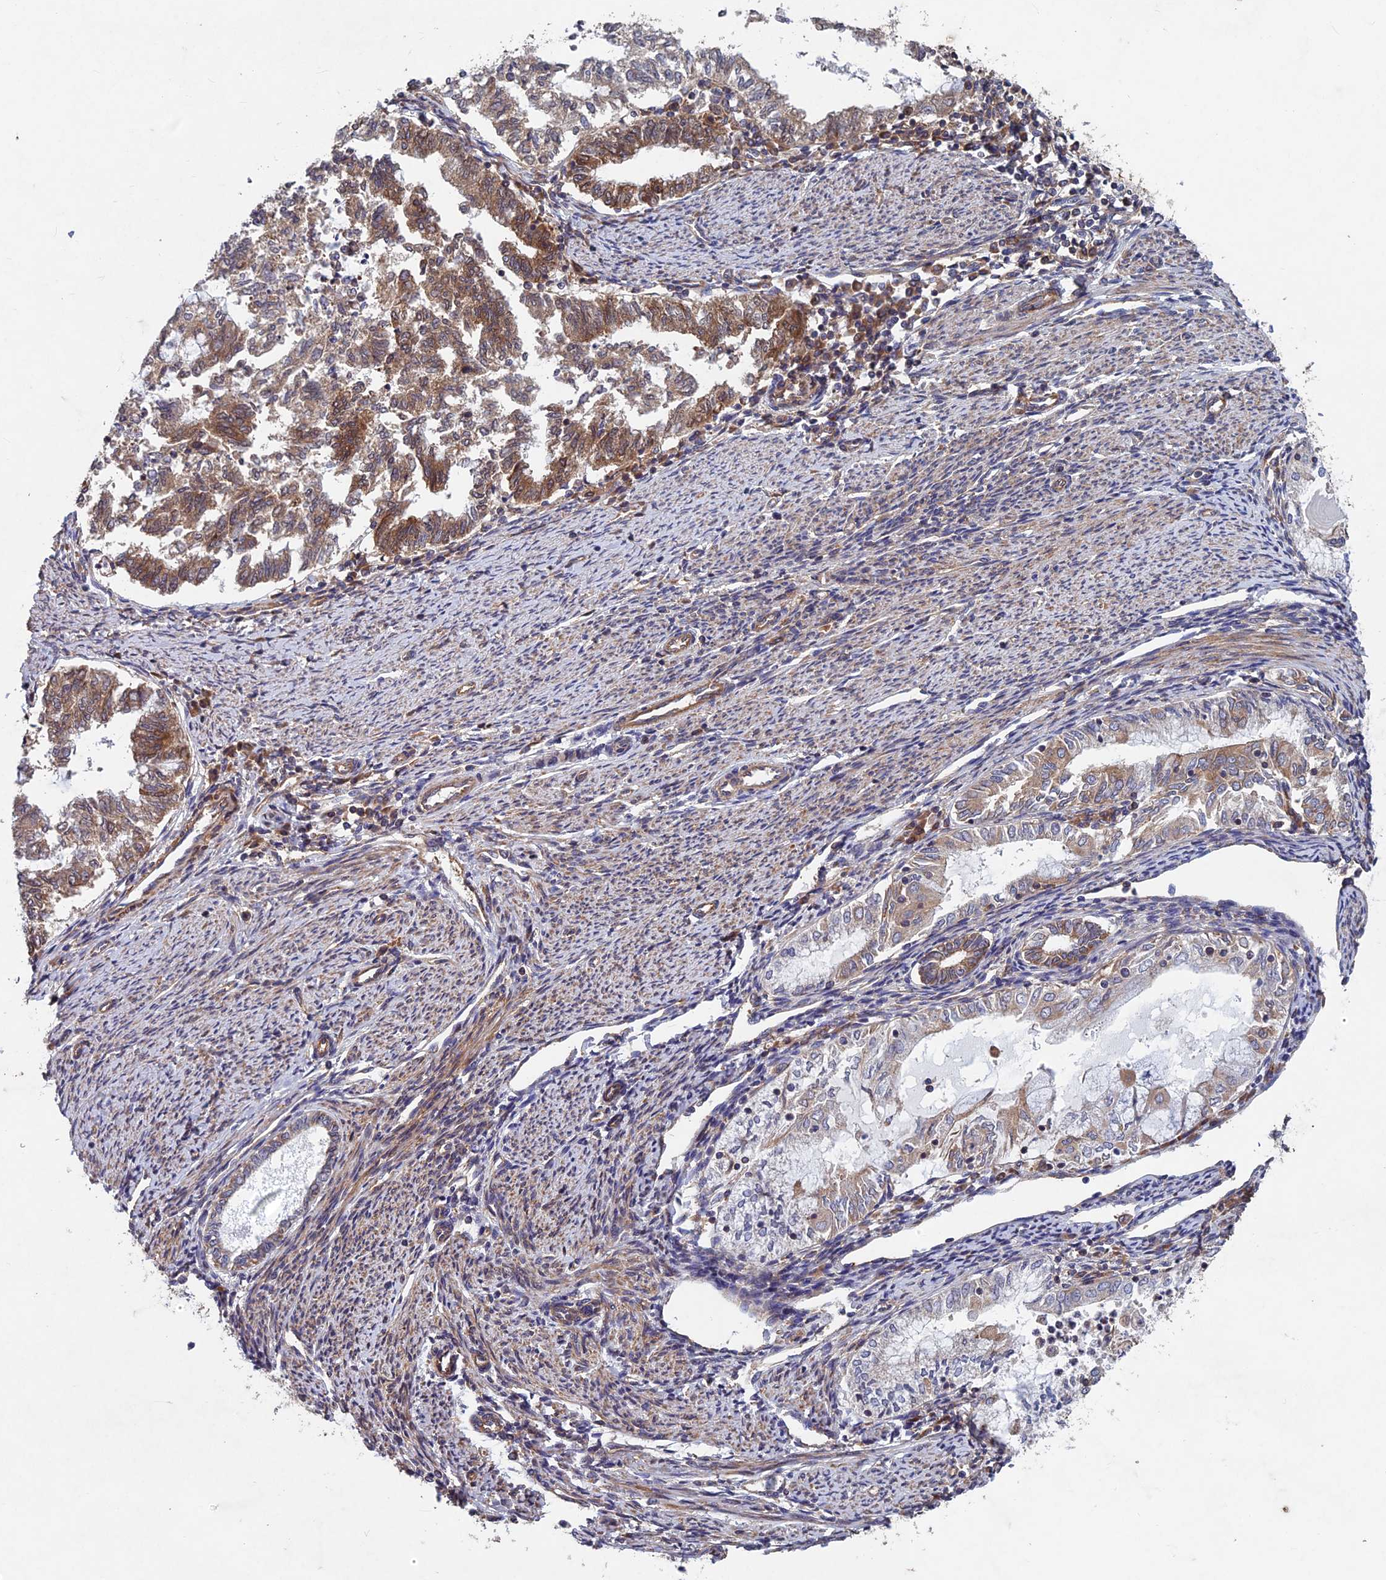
{"staining": {"intensity": "moderate", "quantity": ">75%", "location": "cytoplasmic/membranous"}, "tissue": "endometrial cancer", "cell_type": "Tumor cells", "image_type": "cancer", "snomed": [{"axis": "morphology", "description": "Adenocarcinoma, NOS"}, {"axis": "topography", "description": "Endometrium"}], "caption": "A brown stain highlights moderate cytoplasmic/membranous expression of a protein in human endometrial cancer tumor cells. Using DAB (3,3'-diaminobenzidine) (brown) and hematoxylin (blue) stains, captured at high magnification using brightfield microscopy.", "gene": "NCAPG", "patient": {"sex": "female", "age": 79}}